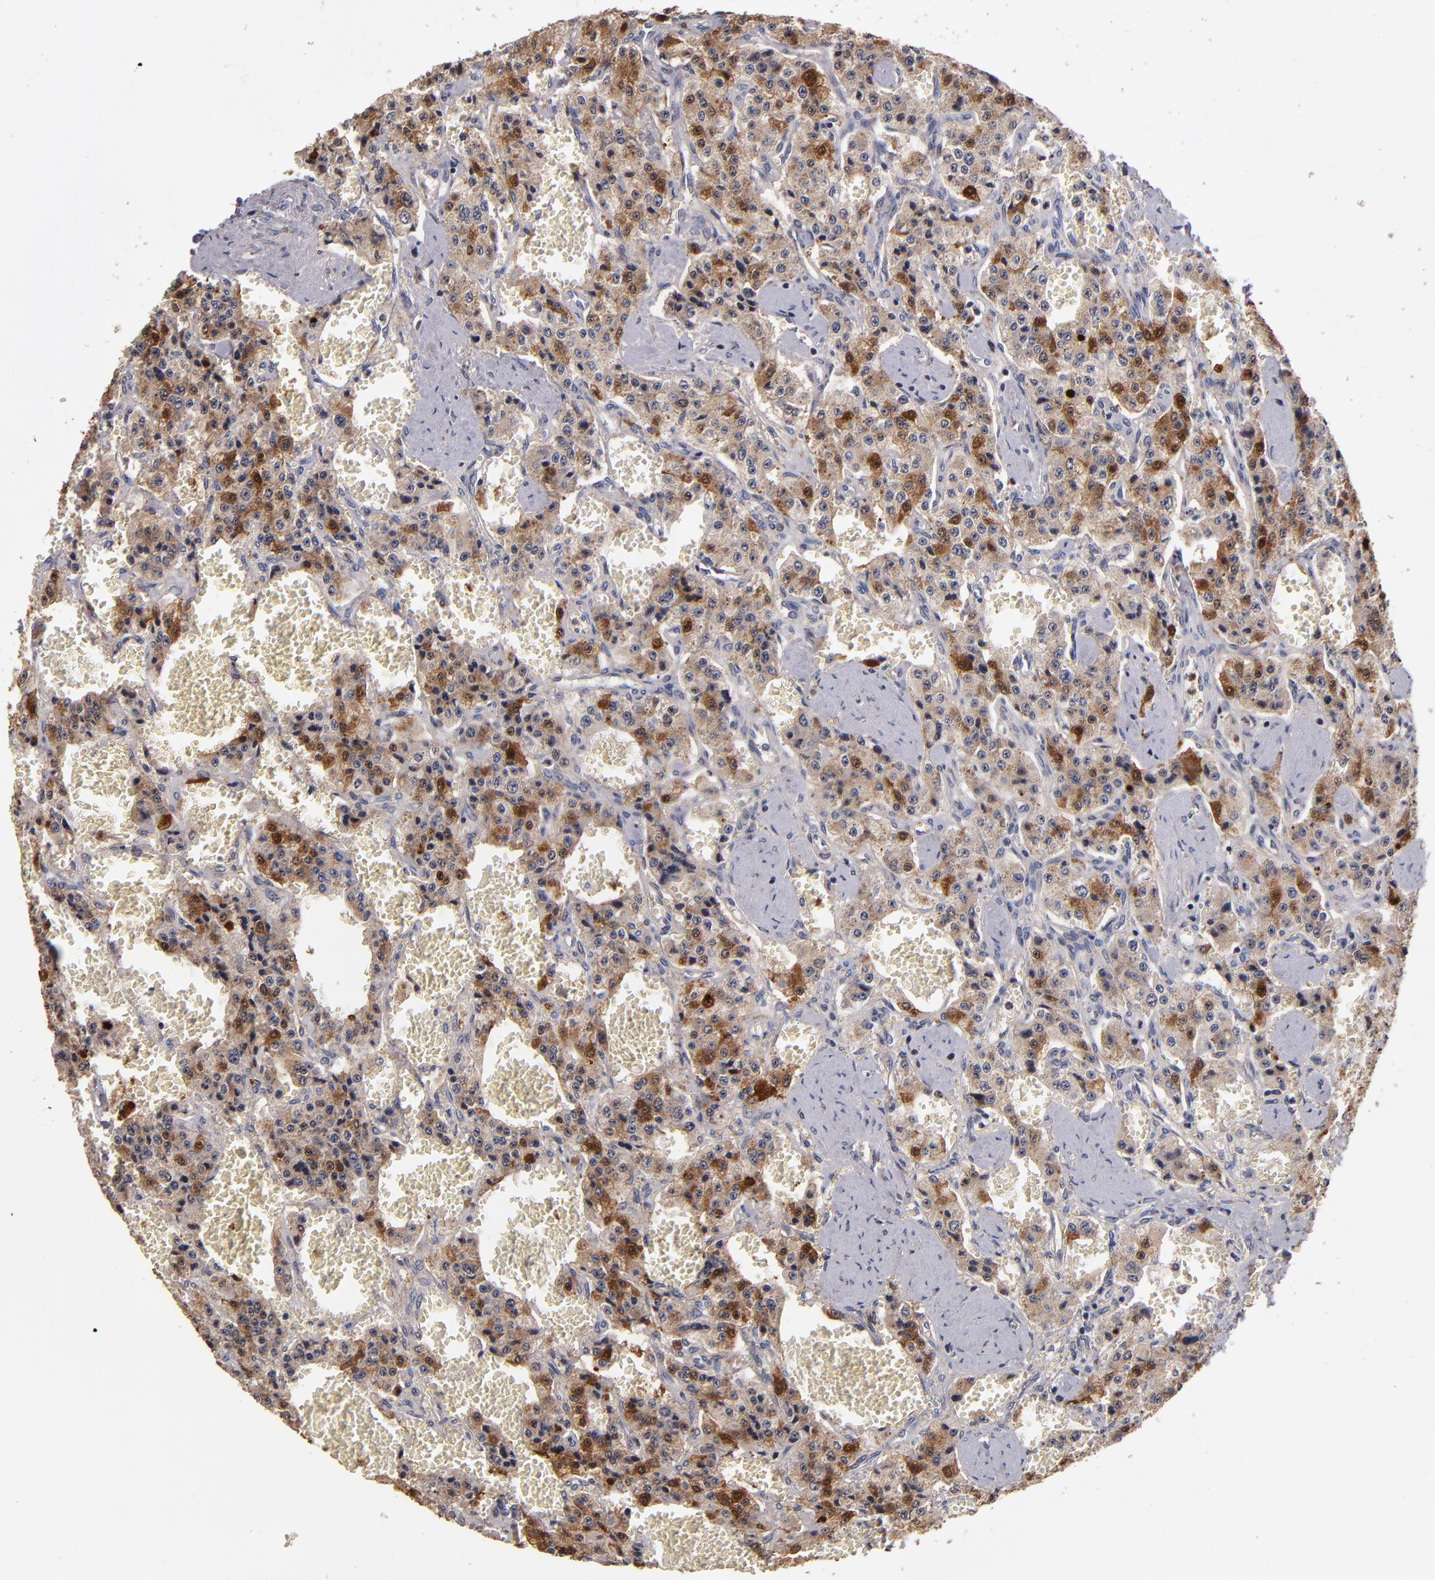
{"staining": {"intensity": "moderate", "quantity": ">75%", "location": "cytoplasmic/membranous"}, "tissue": "carcinoid", "cell_type": "Tumor cells", "image_type": "cancer", "snomed": [{"axis": "morphology", "description": "Carcinoid, malignant, NOS"}, {"axis": "topography", "description": "Small intestine"}], "caption": "Moderate cytoplasmic/membranous protein positivity is present in about >75% of tumor cells in malignant carcinoid.", "gene": "TTLL12", "patient": {"sex": "male", "age": 52}}